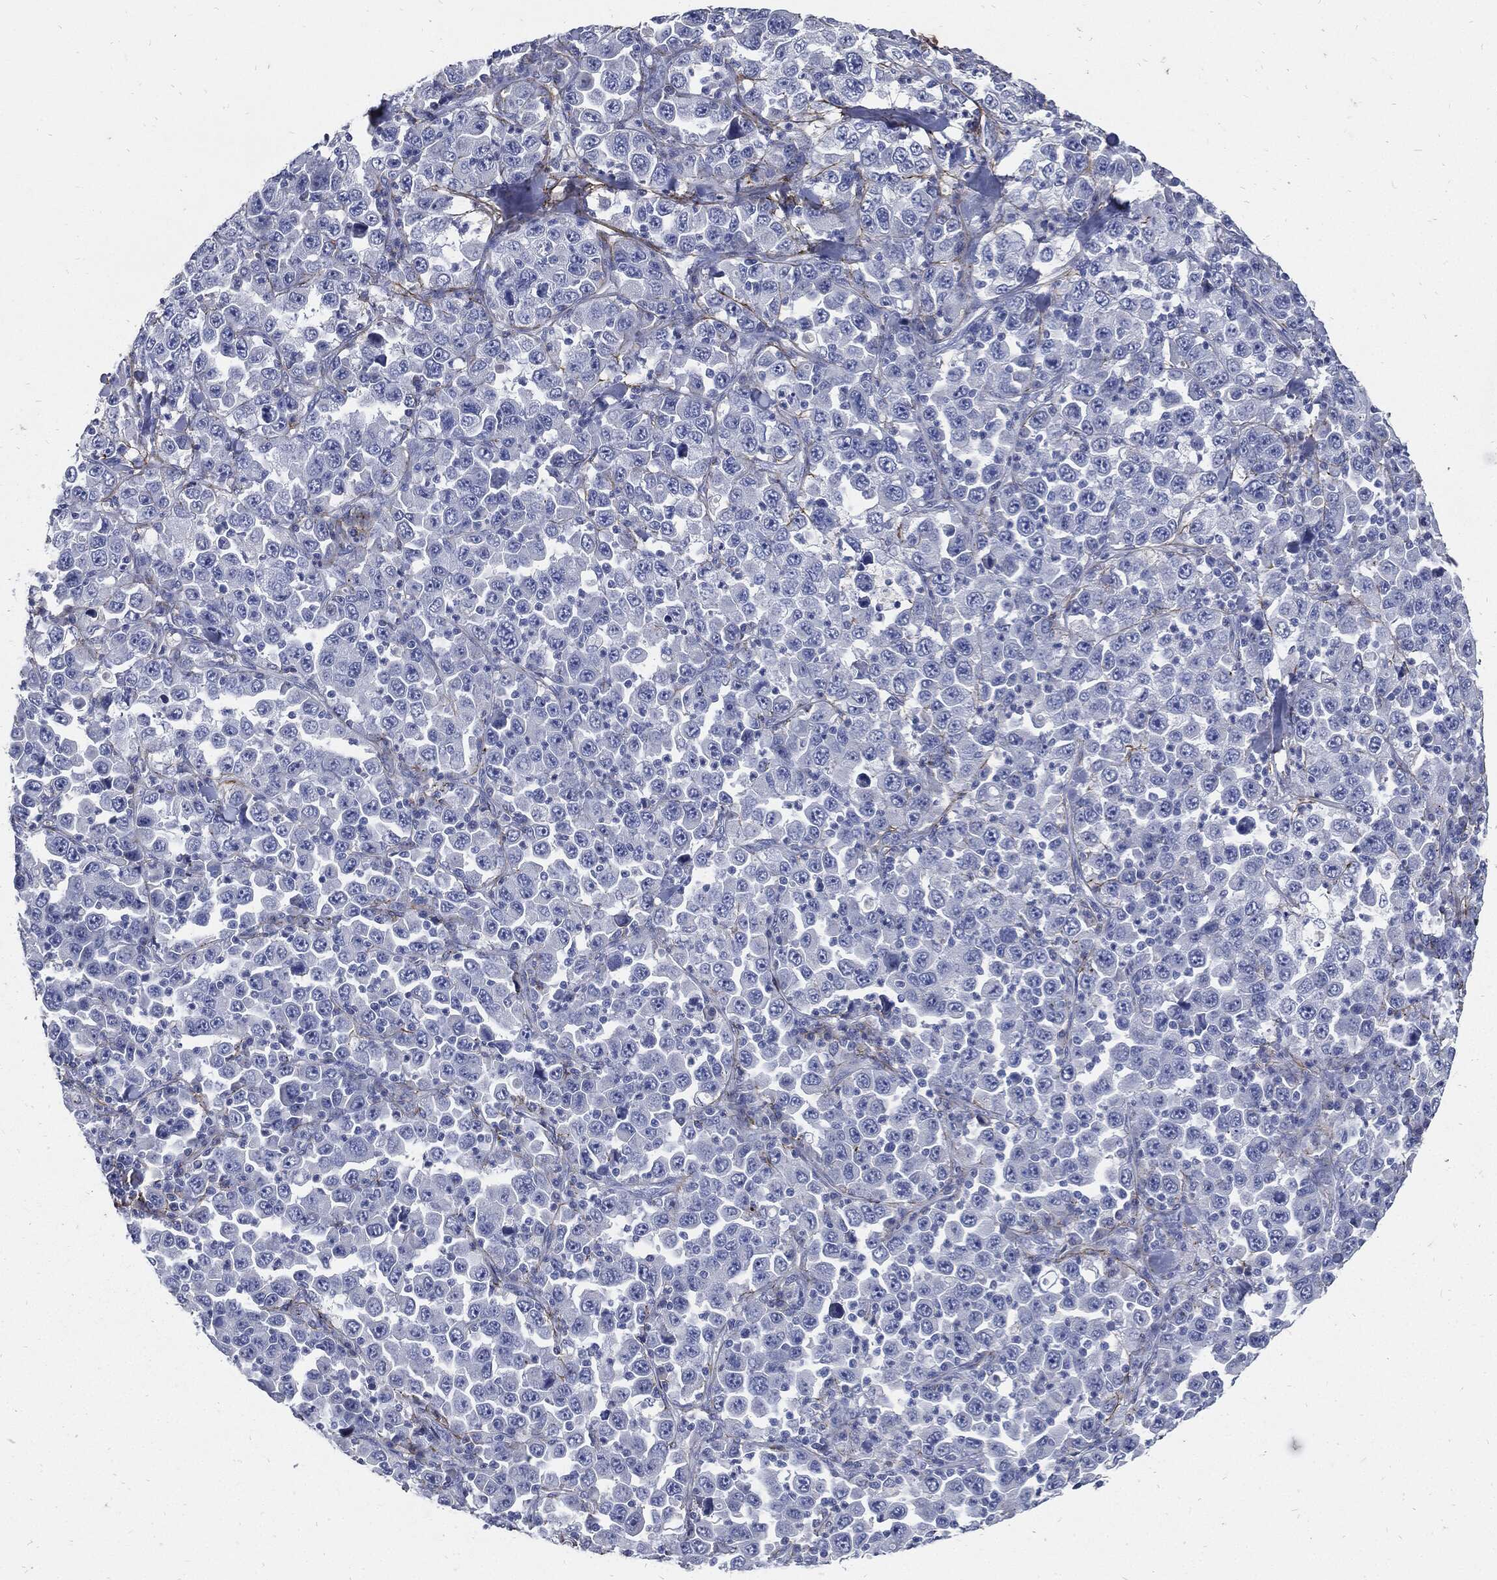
{"staining": {"intensity": "negative", "quantity": "none", "location": "none"}, "tissue": "stomach cancer", "cell_type": "Tumor cells", "image_type": "cancer", "snomed": [{"axis": "morphology", "description": "Normal tissue, NOS"}, {"axis": "morphology", "description": "Adenocarcinoma, NOS"}, {"axis": "topography", "description": "Stomach, upper"}, {"axis": "topography", "description": "Stomach"}], "caption": "DAB immunohistochemical staining of human stomach adenocarcinoma demonstrates no significant positivity in tumor cells.", "gene": "FBN1", "patient": {"sex": "male", "age": 59}}